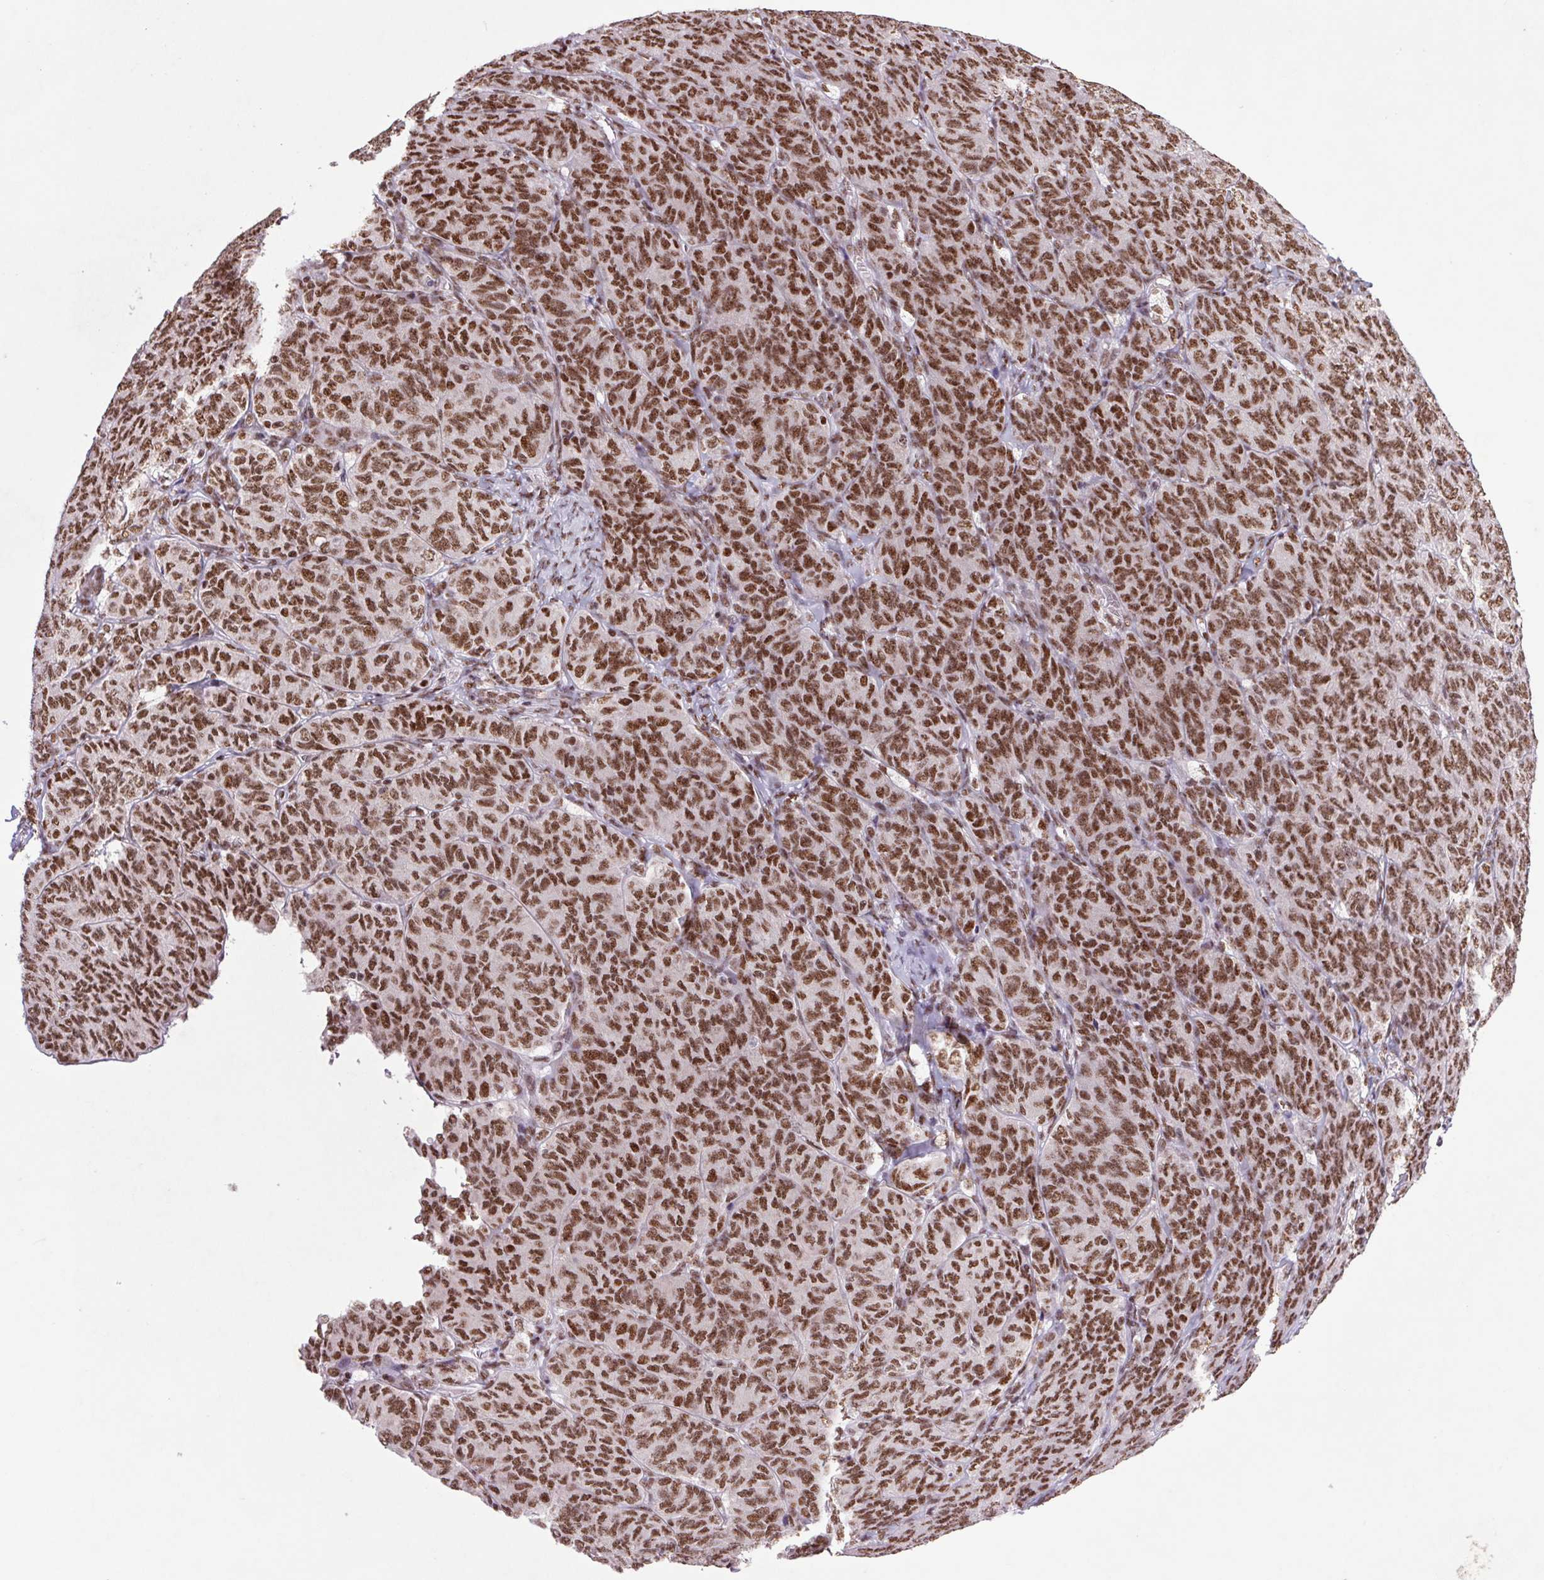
{"staining": {"intensity": "strong", "quantity": ">75%", "location": "nuclear"}, "tissue": "ovarian cancer", "cell_type": "Tumor cells", "image_type": "cancer", "snomed": [{"axis": "morphology", "description": "Carcinoma, endometroid"}, {"axis": "topography", "description": "Ovary"}], "caption": "This photomicrograph reveals immunohistochemistry (IHC) staining of ovarian endometroid carcinoma, with high strong nuclear positivity in approximately >75% of tumor cells.", "gene": "LDLRAD4", "patient": {"sex": "female", "age": 80}}